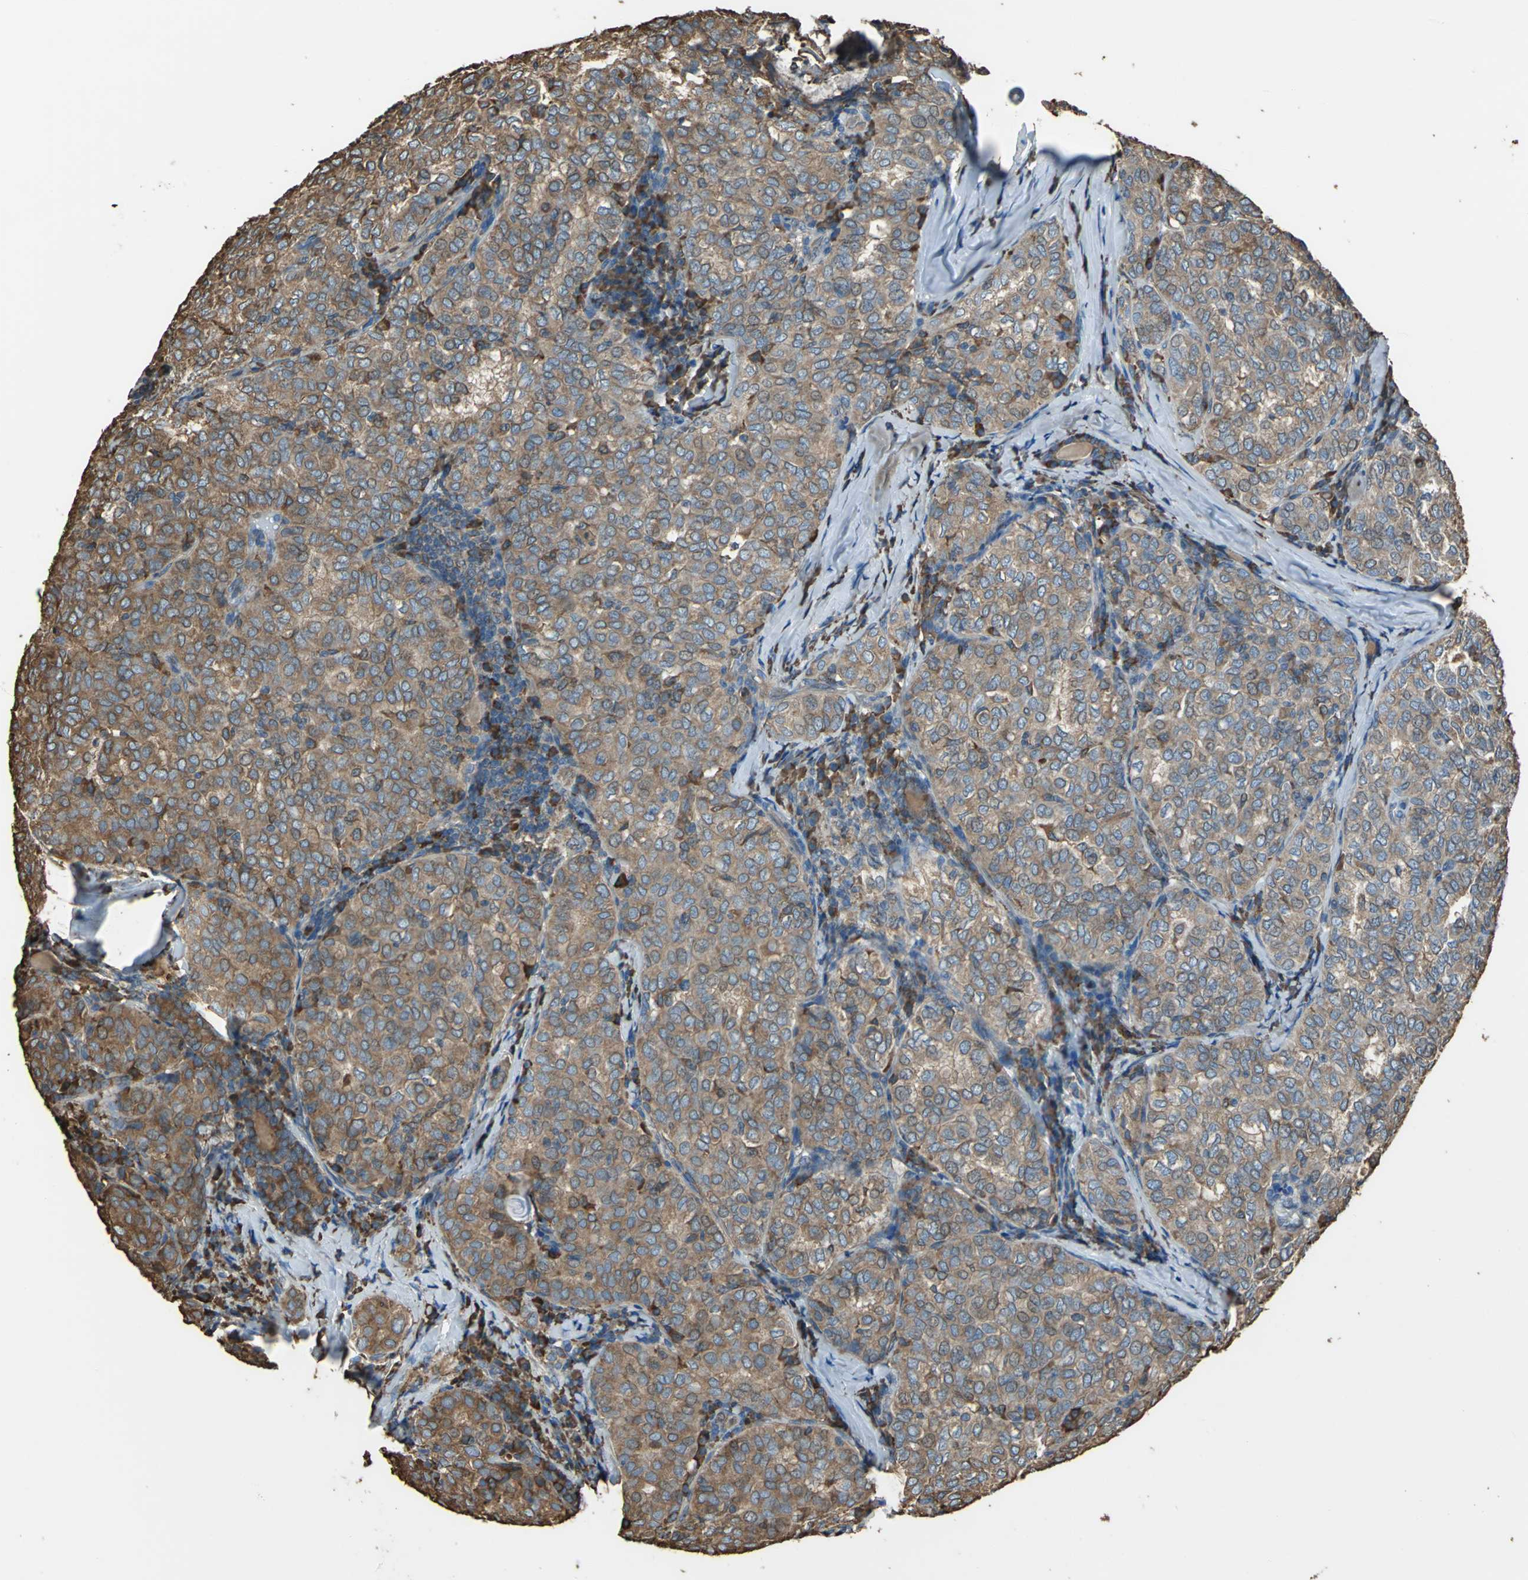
{"staining": {"intensity": "strong", "quantity": ">75%", "location": "cytoplasmic/membranous"}, "tissue": "thyroid cancer", "cell_type": "Tumor cells", "image_type": "cancer", "snomed": [{"axis": "morphology", "description": "Papillary adenocarcinoma, NOS"}, {"axis": "topography", "description": "Thyroid gland"}], "caption": "Protein analysis of thyroid papillary adenocarcinoma tissue demonstrates strong cytoplasmic/membranous positivity in about >75% of tumor cells.", "gene": "GPANK1", "patient": {"sex": "female", "age": 30}}